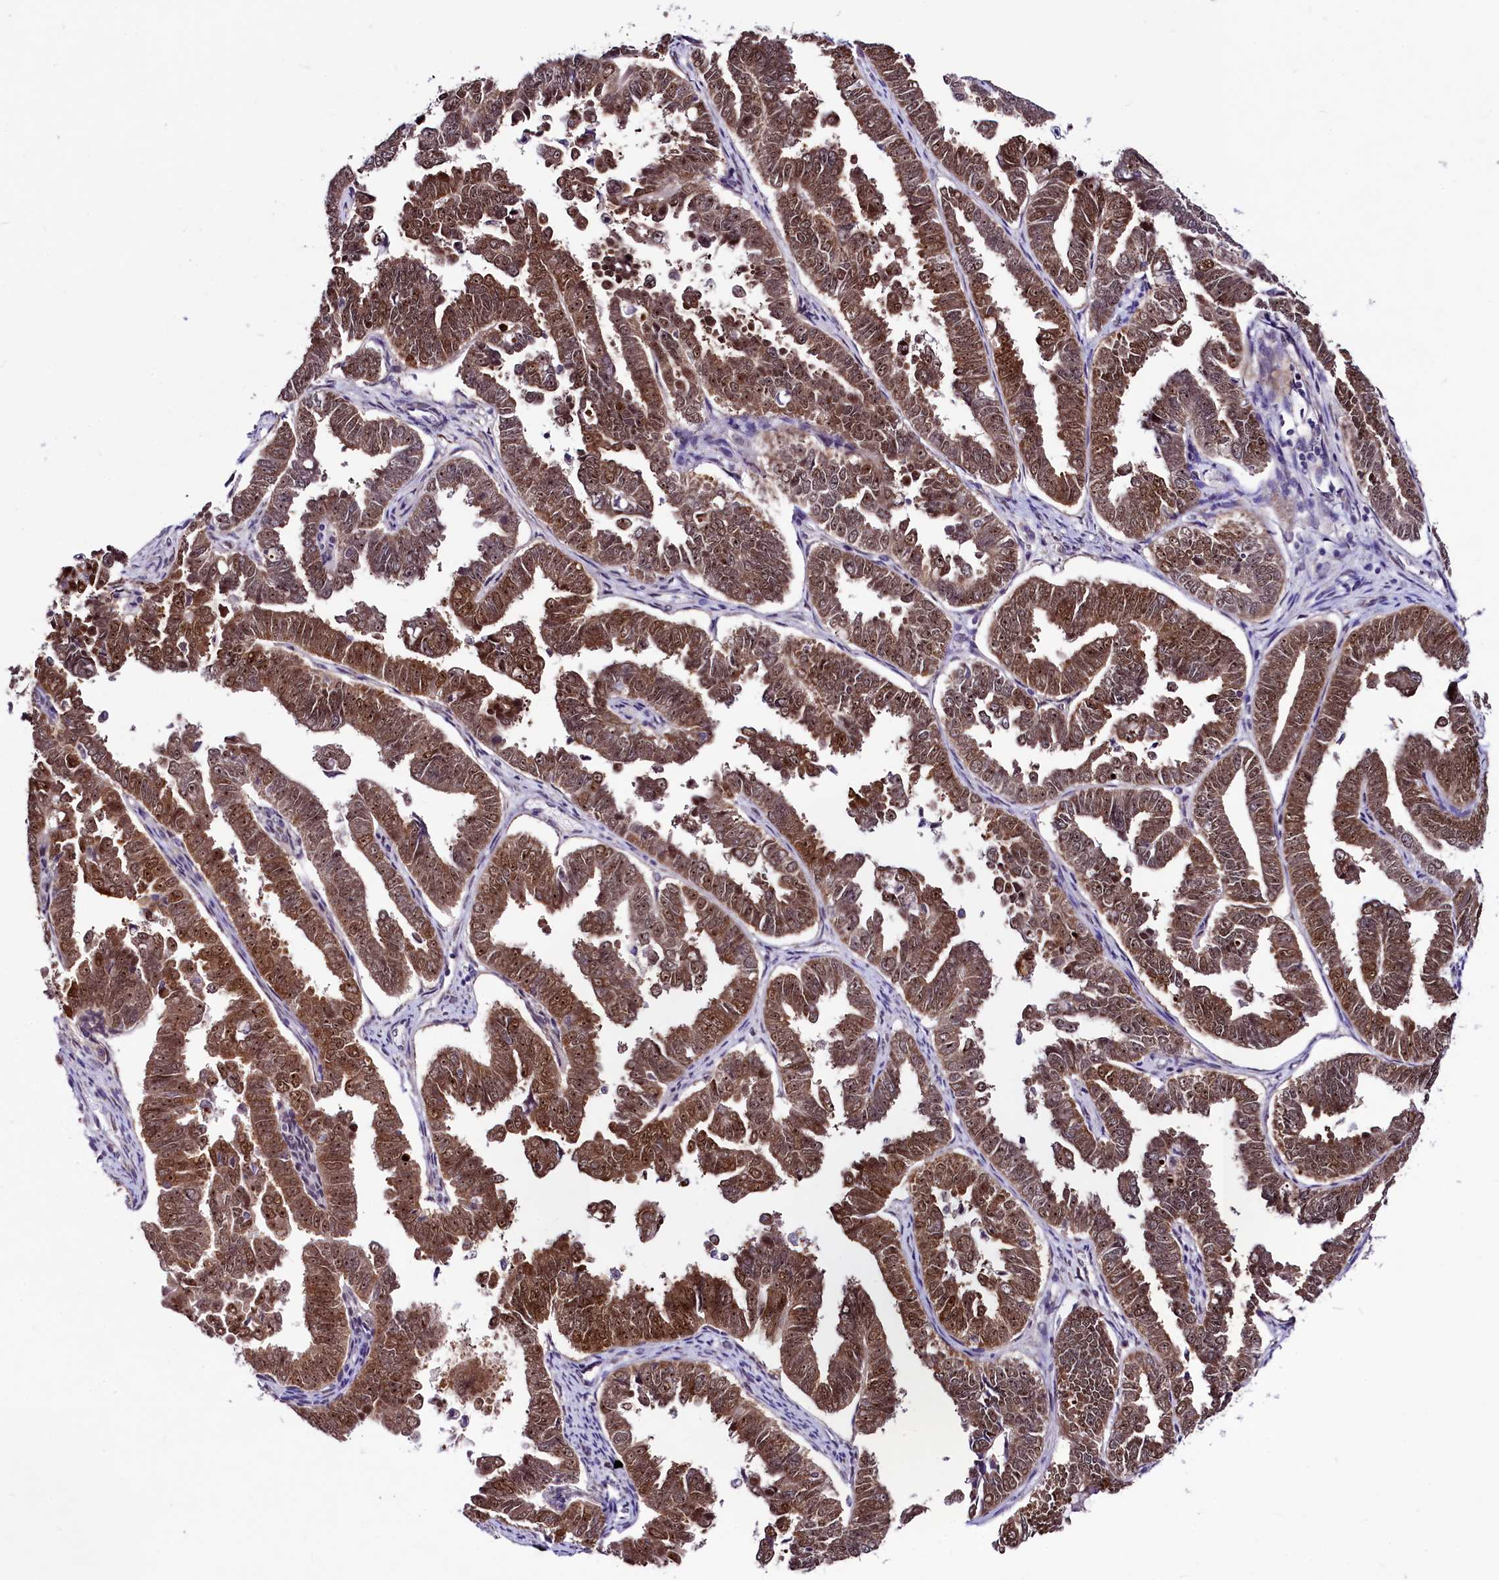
{"staining": {"intensity": "moderate", "quantity": ">75%", "location": "cytoplasmic/membranous,nuclear"}, "tissue": "endometrial cancer", "cell_type": "Tumor cells", "image_type": "cancer", "snomed": [{"axis": "morphology", "description": "Adenocarcinoma, NOS"}, {"axis": "topography", "description": "Endometrium"}], "caption": "Tumor cells reveal medium levels of moderate cytoplasmic/membranous and nuclear positivity in about >75% of cells in human adenocarcinoma (endometrial).", "gene": "LEUTX", "patient": {"sex": "female", "age": 75}}